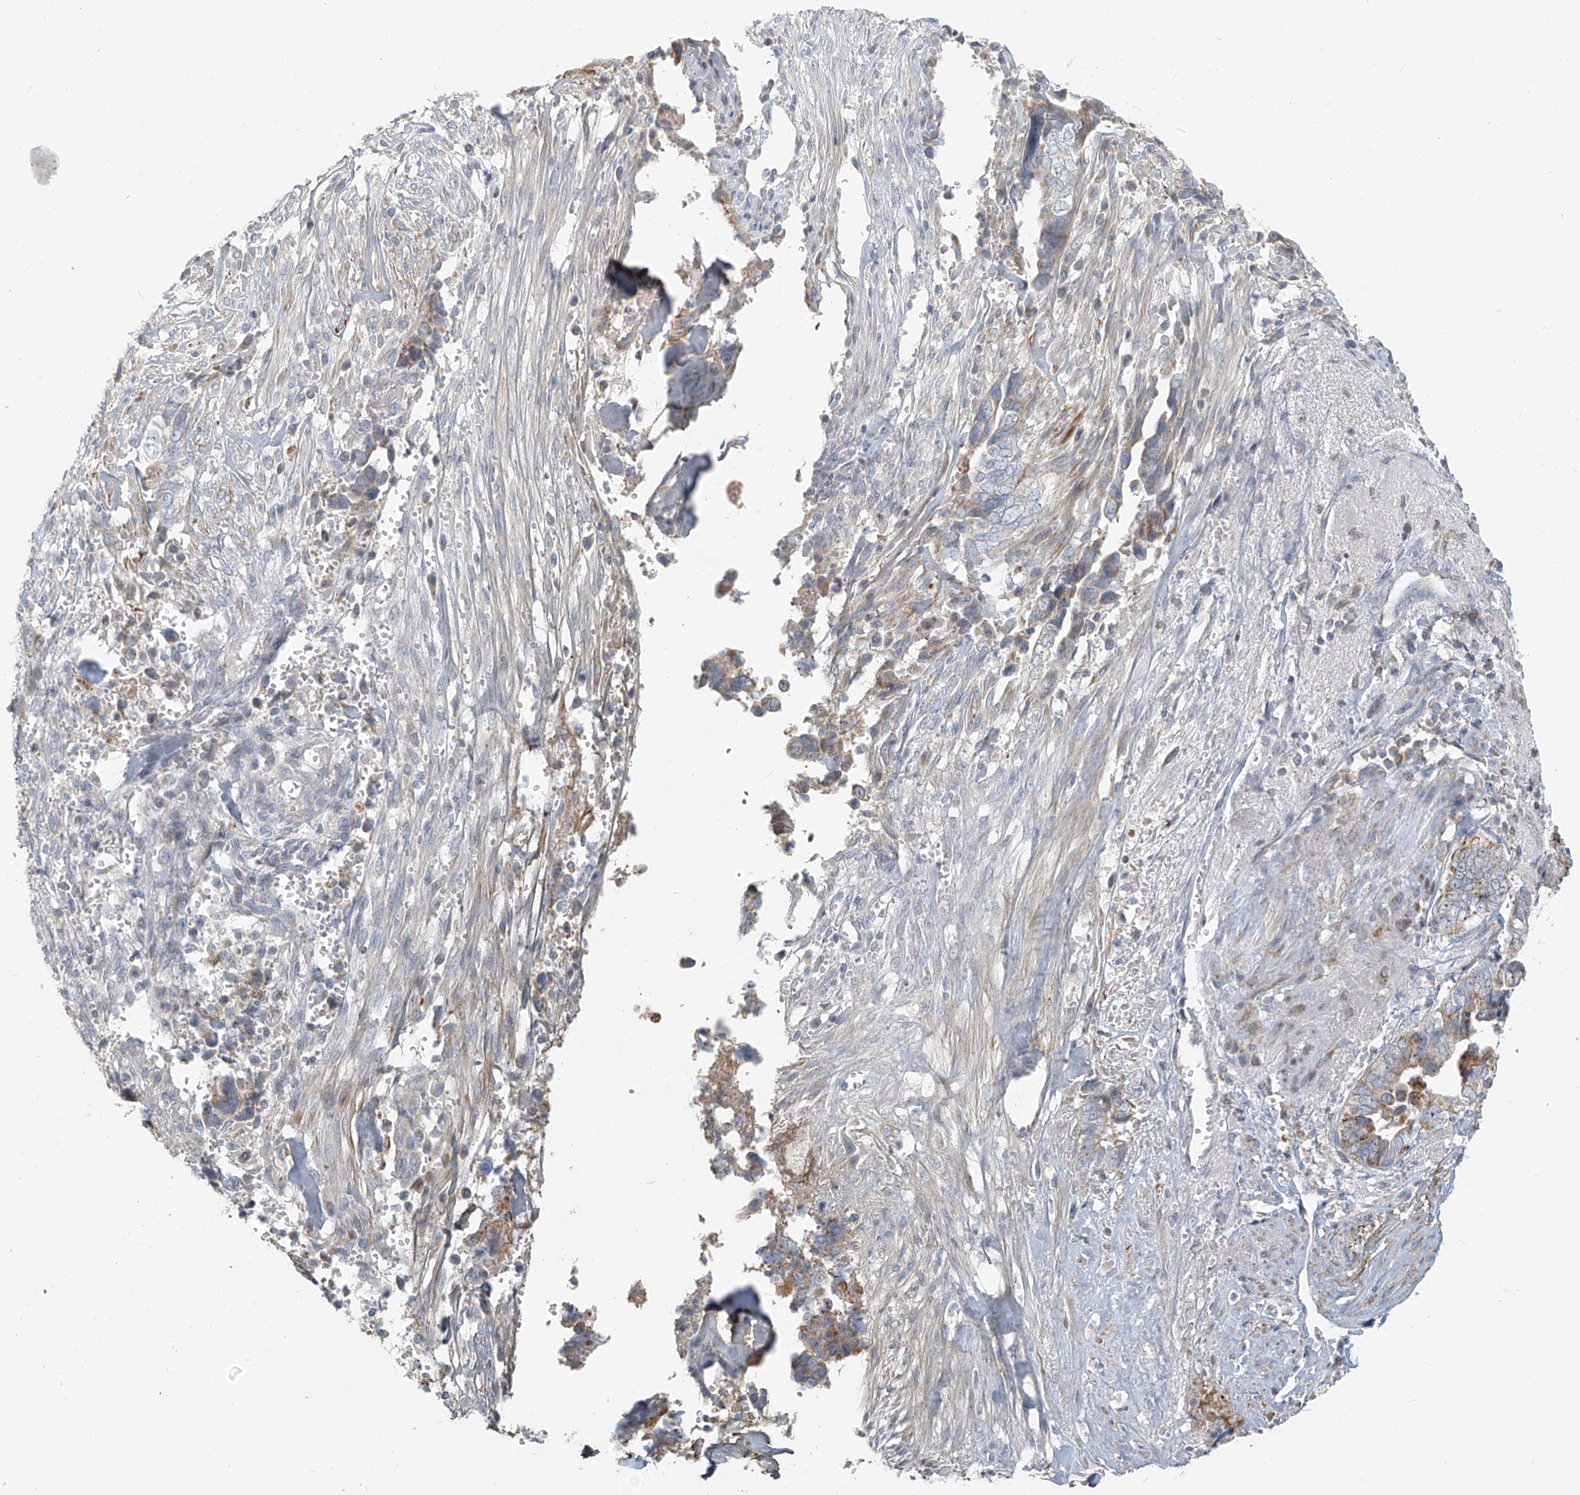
{"staining": {"intensity": "moderate", "quantity": "<25%", "location": "cytoplasmic/membranous"}, "tissue": "liver cancer", "cell_type": "Tumor cells", "image_type": "cancer", "snomed": [{"axis": "morphology", "description": "Cholangiocarcinoma"}, {"axis": "topography", "description": "Liver"}], "caption": "Tumor cells exhibit low levels of moderate cytoplasmic/membranous staining in approximately <25% of cells in liver cancer (cholangiocarcinoma).", "gene": "UST", "patient": {"sex": "female", "age": 79}}